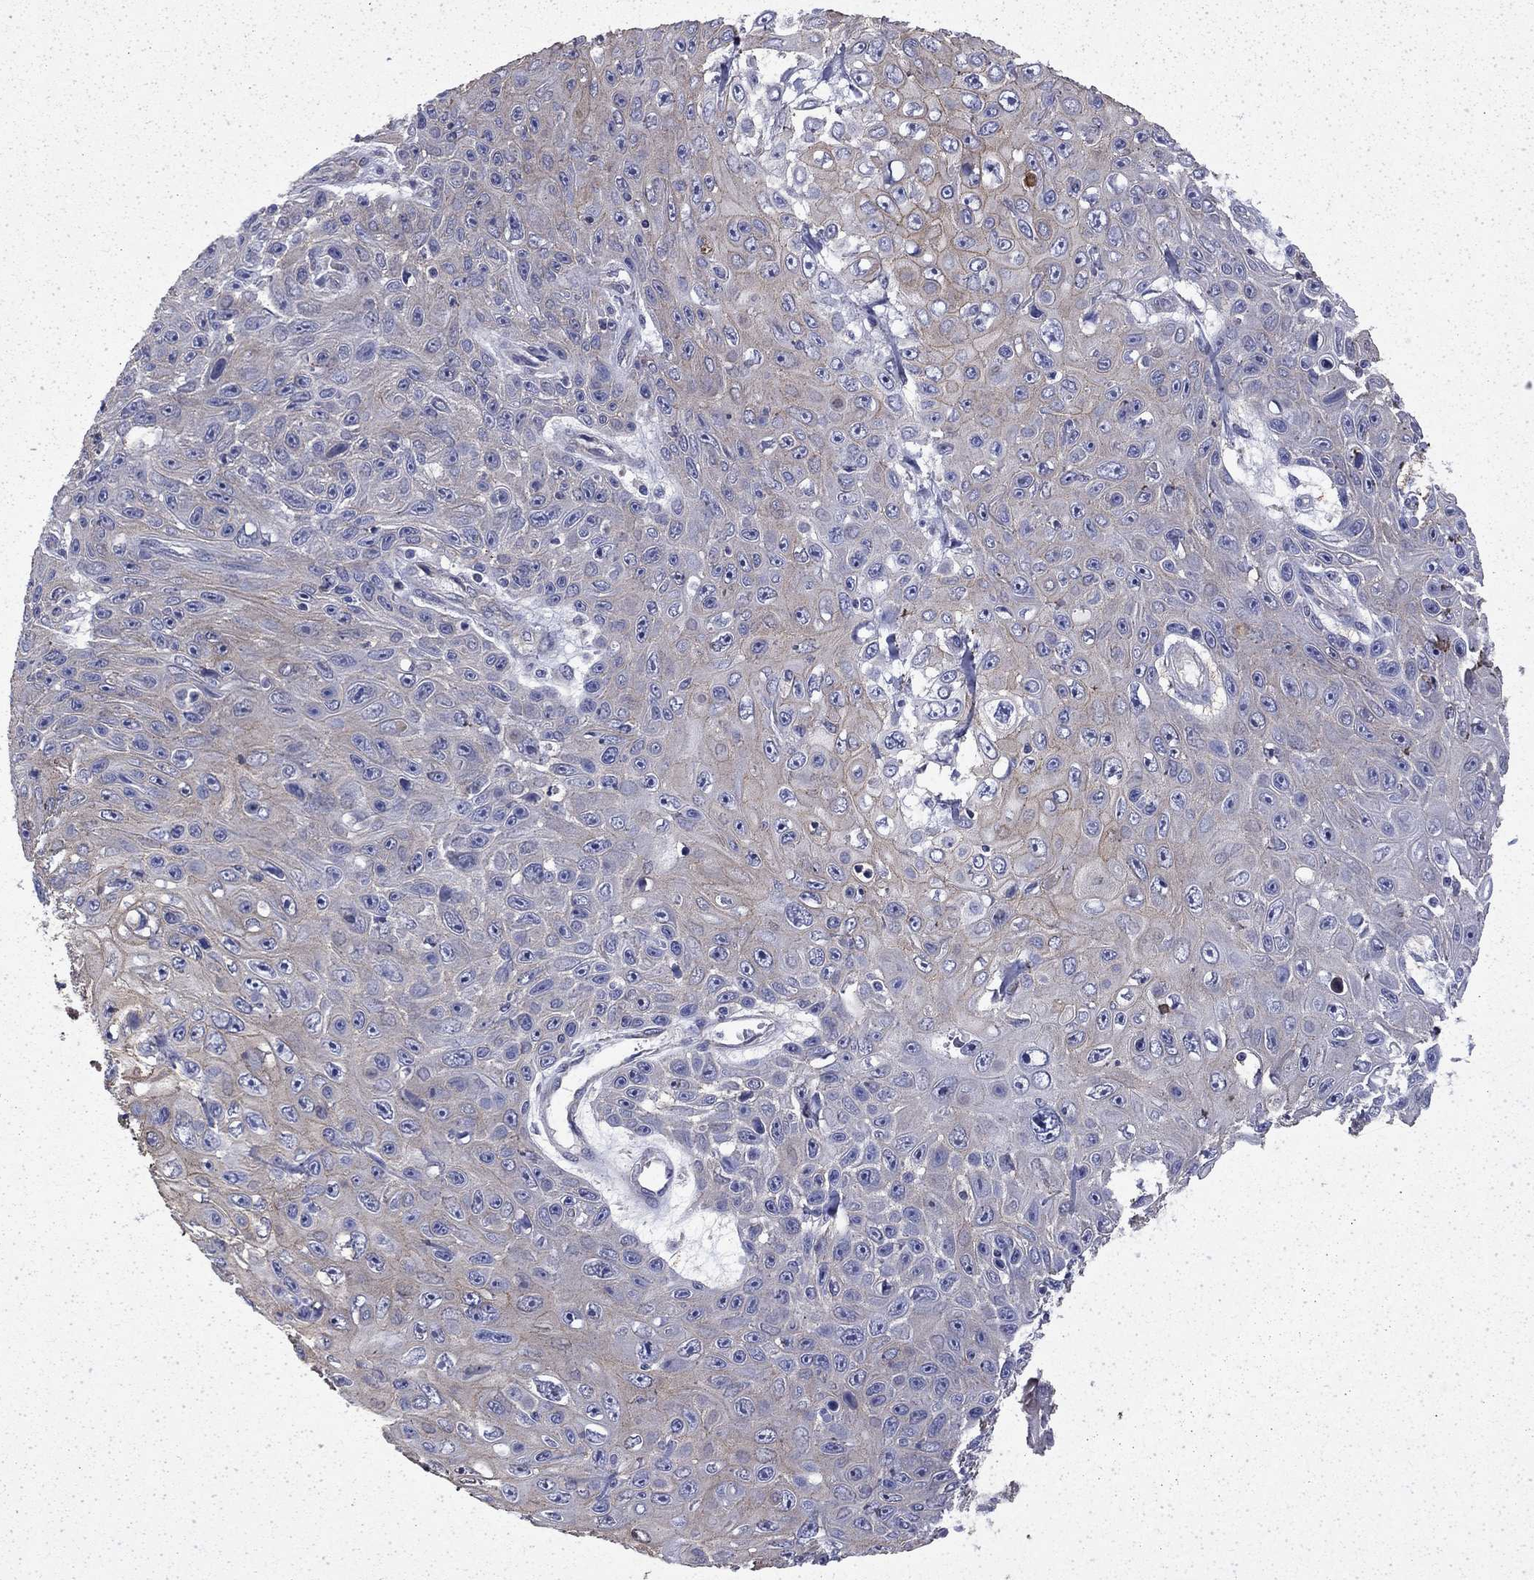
{"staining": {"intensity": "weak", "quantity": "<25%", "location": "cytoplasmic/membranous"}, "tissue": "skin cancer", "cell_type": "Tumor cells", "image_type": "cancer", "snomed": [{"axis": "morphology", "description": "Squamous cell carcinoma, NOS"}, {"axis": "topography", "description": "Skin"}], "caption": "The histopathology image displays no staining of tumor cells in squamous cell carcinoma (skin).", "gene": "DTNA", "patient": {"sex": "male", "age": 82}}